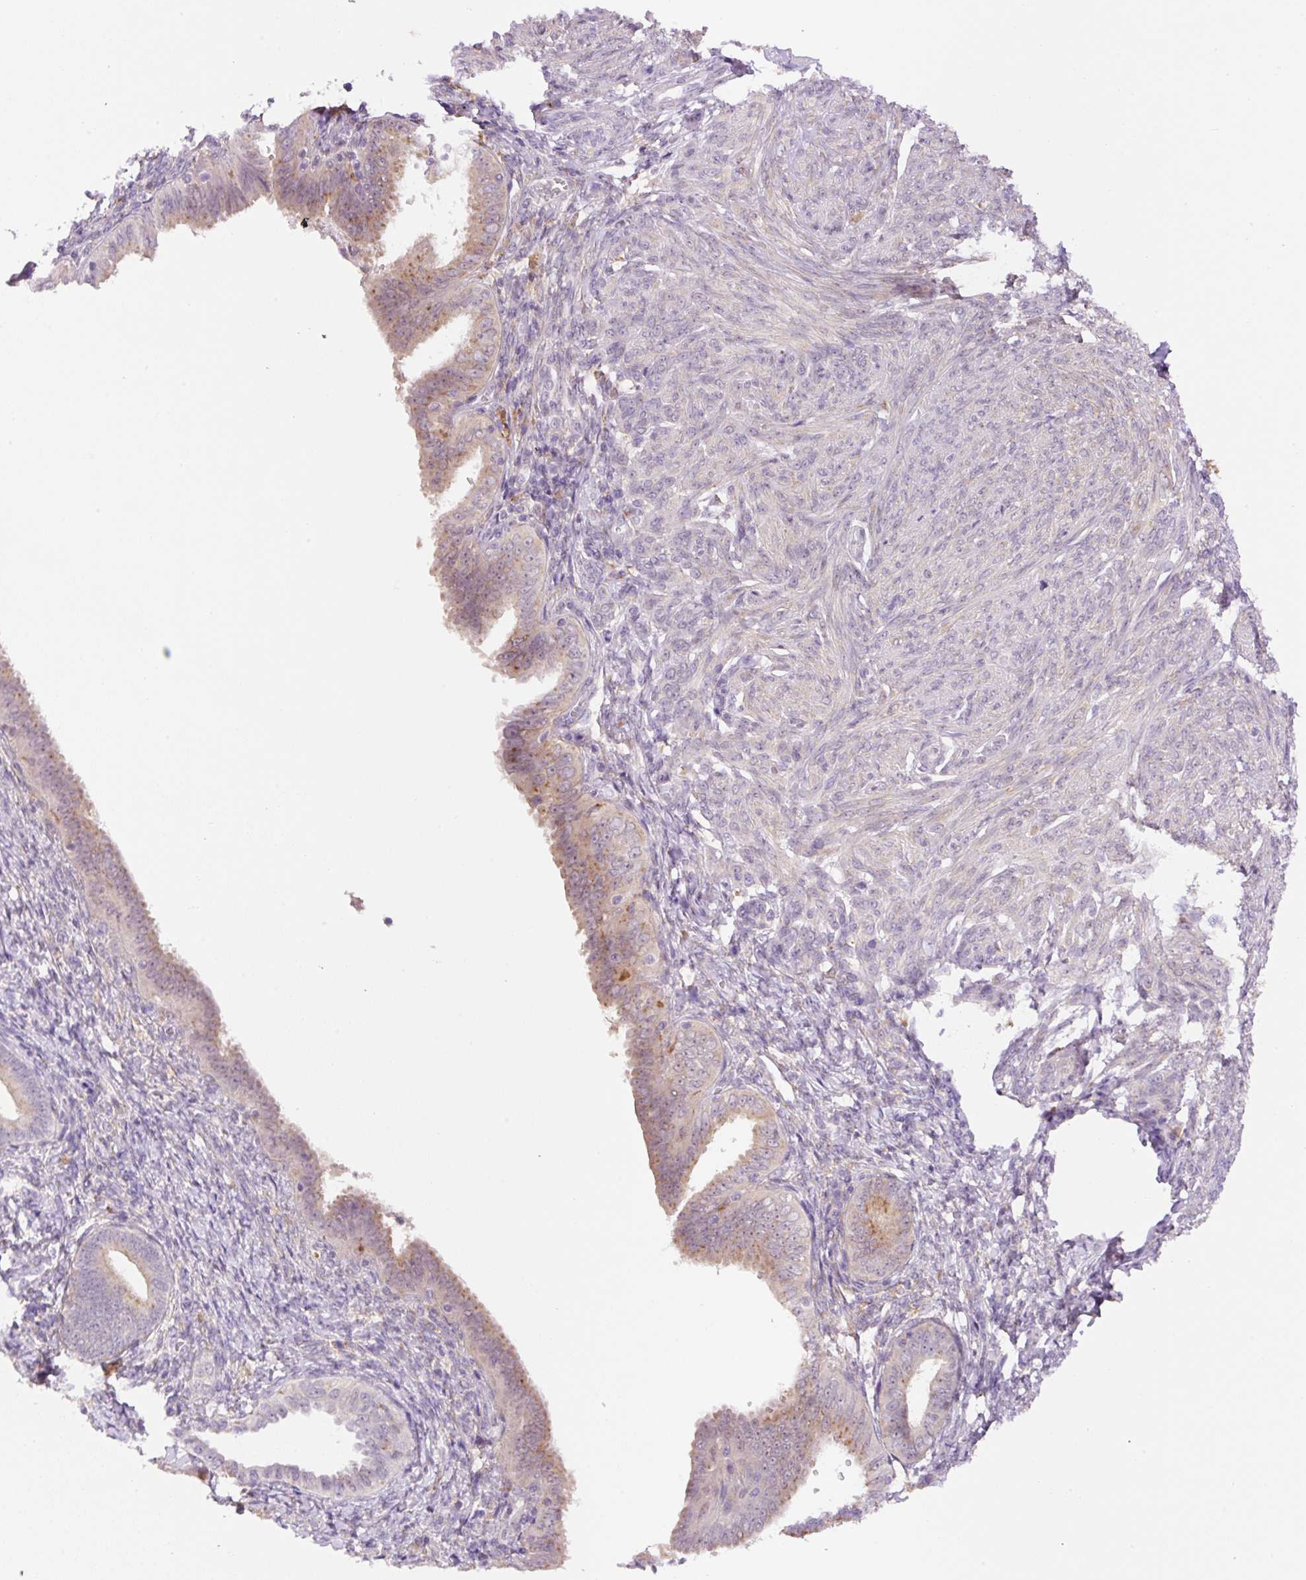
{"staining": {"intensity": "moderate", "quantity": "25%-75%", "location": "cytoplasmic/membranous"}, "tissue": "endometrial cancer", "cell_type": "Tumor cells", "image_type": "cancer", "snomed": [{"axis": "morphology", "description": "Adenocarcinoma, NOS"}, {"axis": "topography", "description": "Endometrium"}], "caption": "Immunohistochemical staining of human adenocarcinoma (endometrial) shows medium levels of moderate cytoplasmic/membranous protein staining in about 25%-75% of tumor cells. Nuclei are stained in blue.", "gene": "CEBPZOS", "patient": {"sex": "female", "age": 87}}